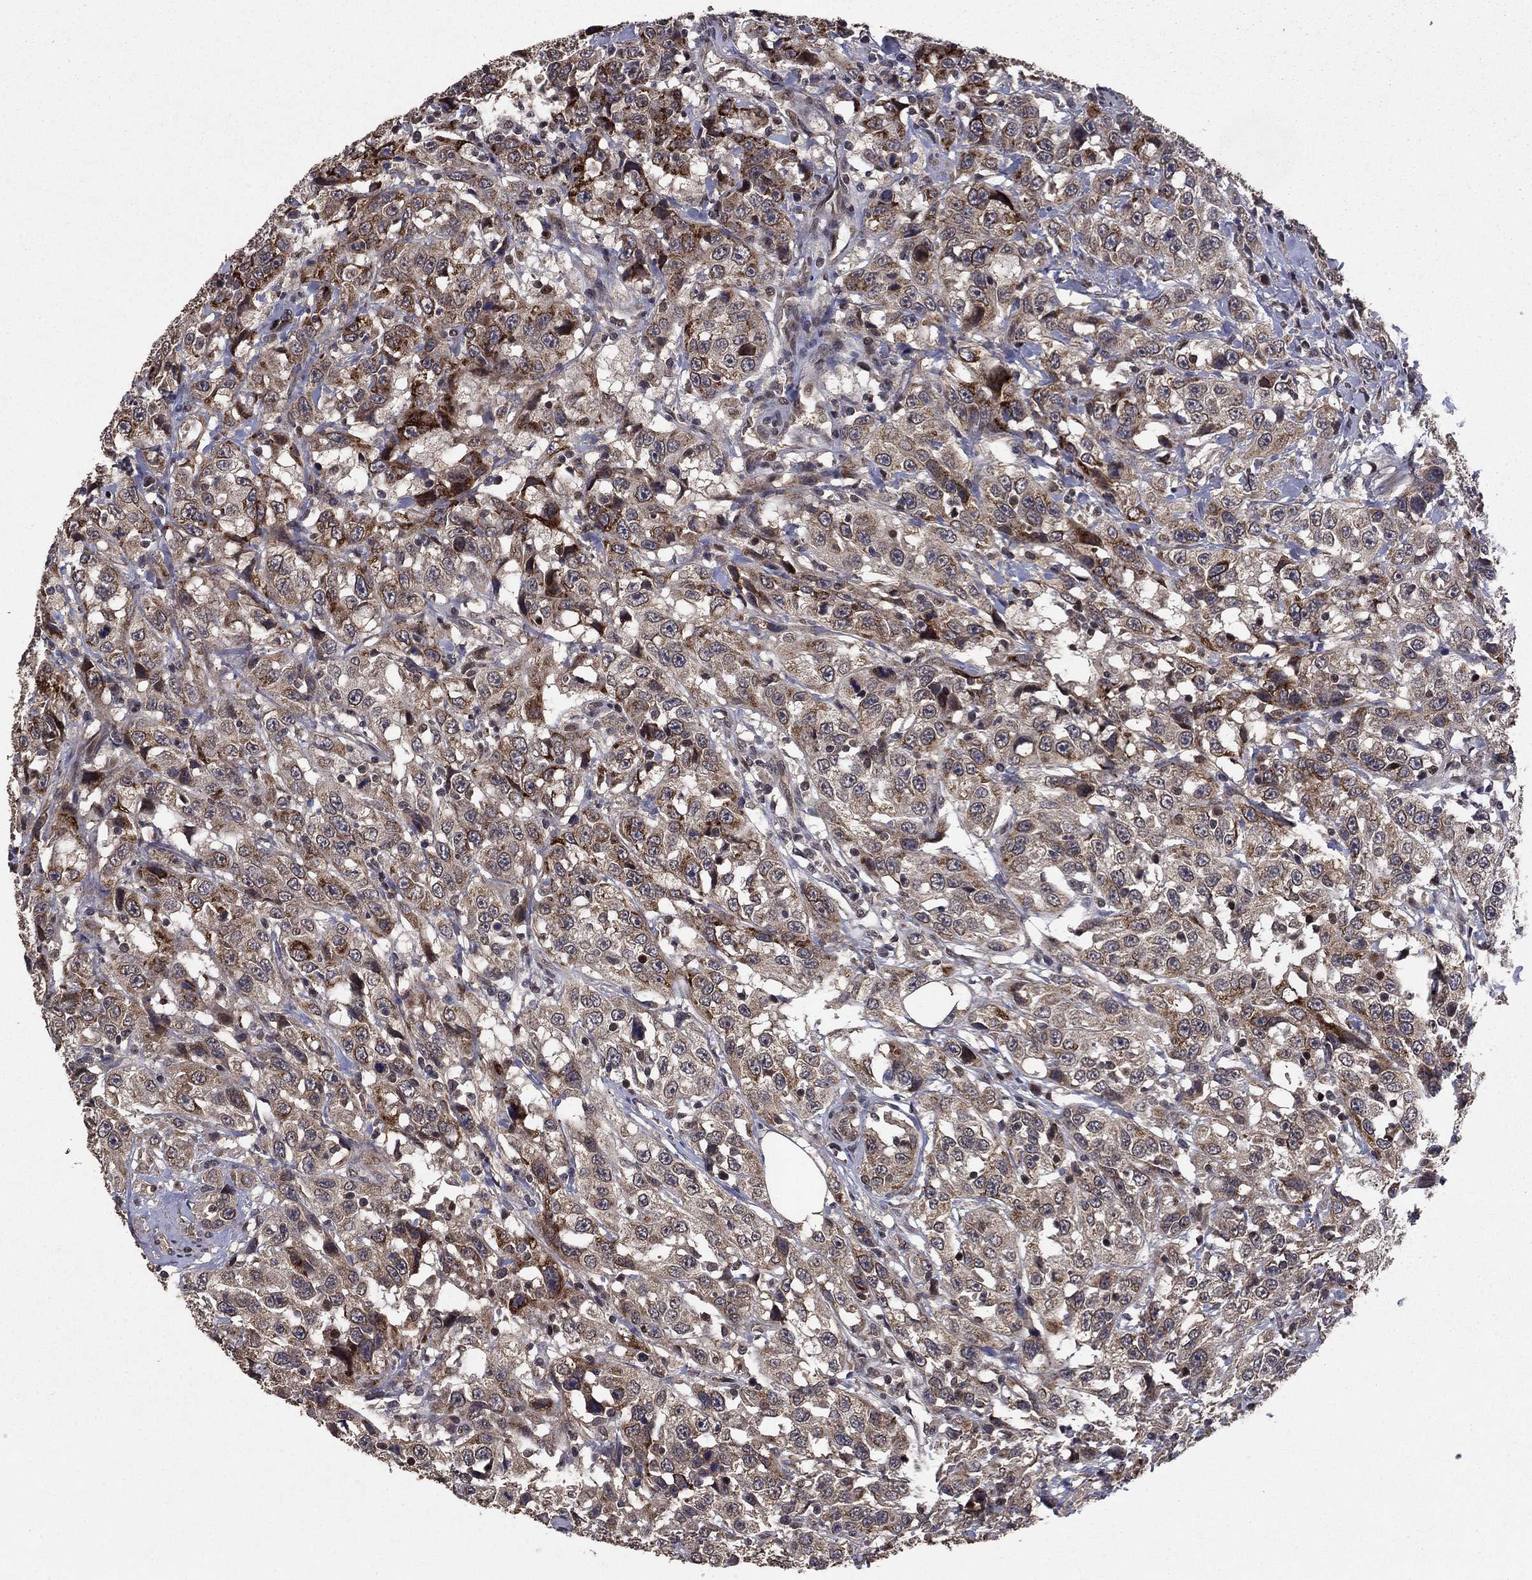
{"staining": {"intensity": "strong", "quantity": "25%-75%", "location": "cytoplasmic/membranous"}, "tissue": "urothelial cancer", "cell_type": "Tumor cells", "image_type": "cancer", "snomed": [{"axis": "morphology", "description": "Urothelial carcinoma, NOS"}, {"axis": "morphology", "description": "Urothelial carcinoma, High grade"}, {"axis": "topography", "description": "Urinary bladder"}], "caption": "High-power microscopy captured an IHC image of high-grade urothelial carcinoma, revealing strong cytoplasmic/membranous positivity in about 25%-75% of tumor cells.", "gene": "DHRS1", "patient": {"sex": "female", "age": 73}}